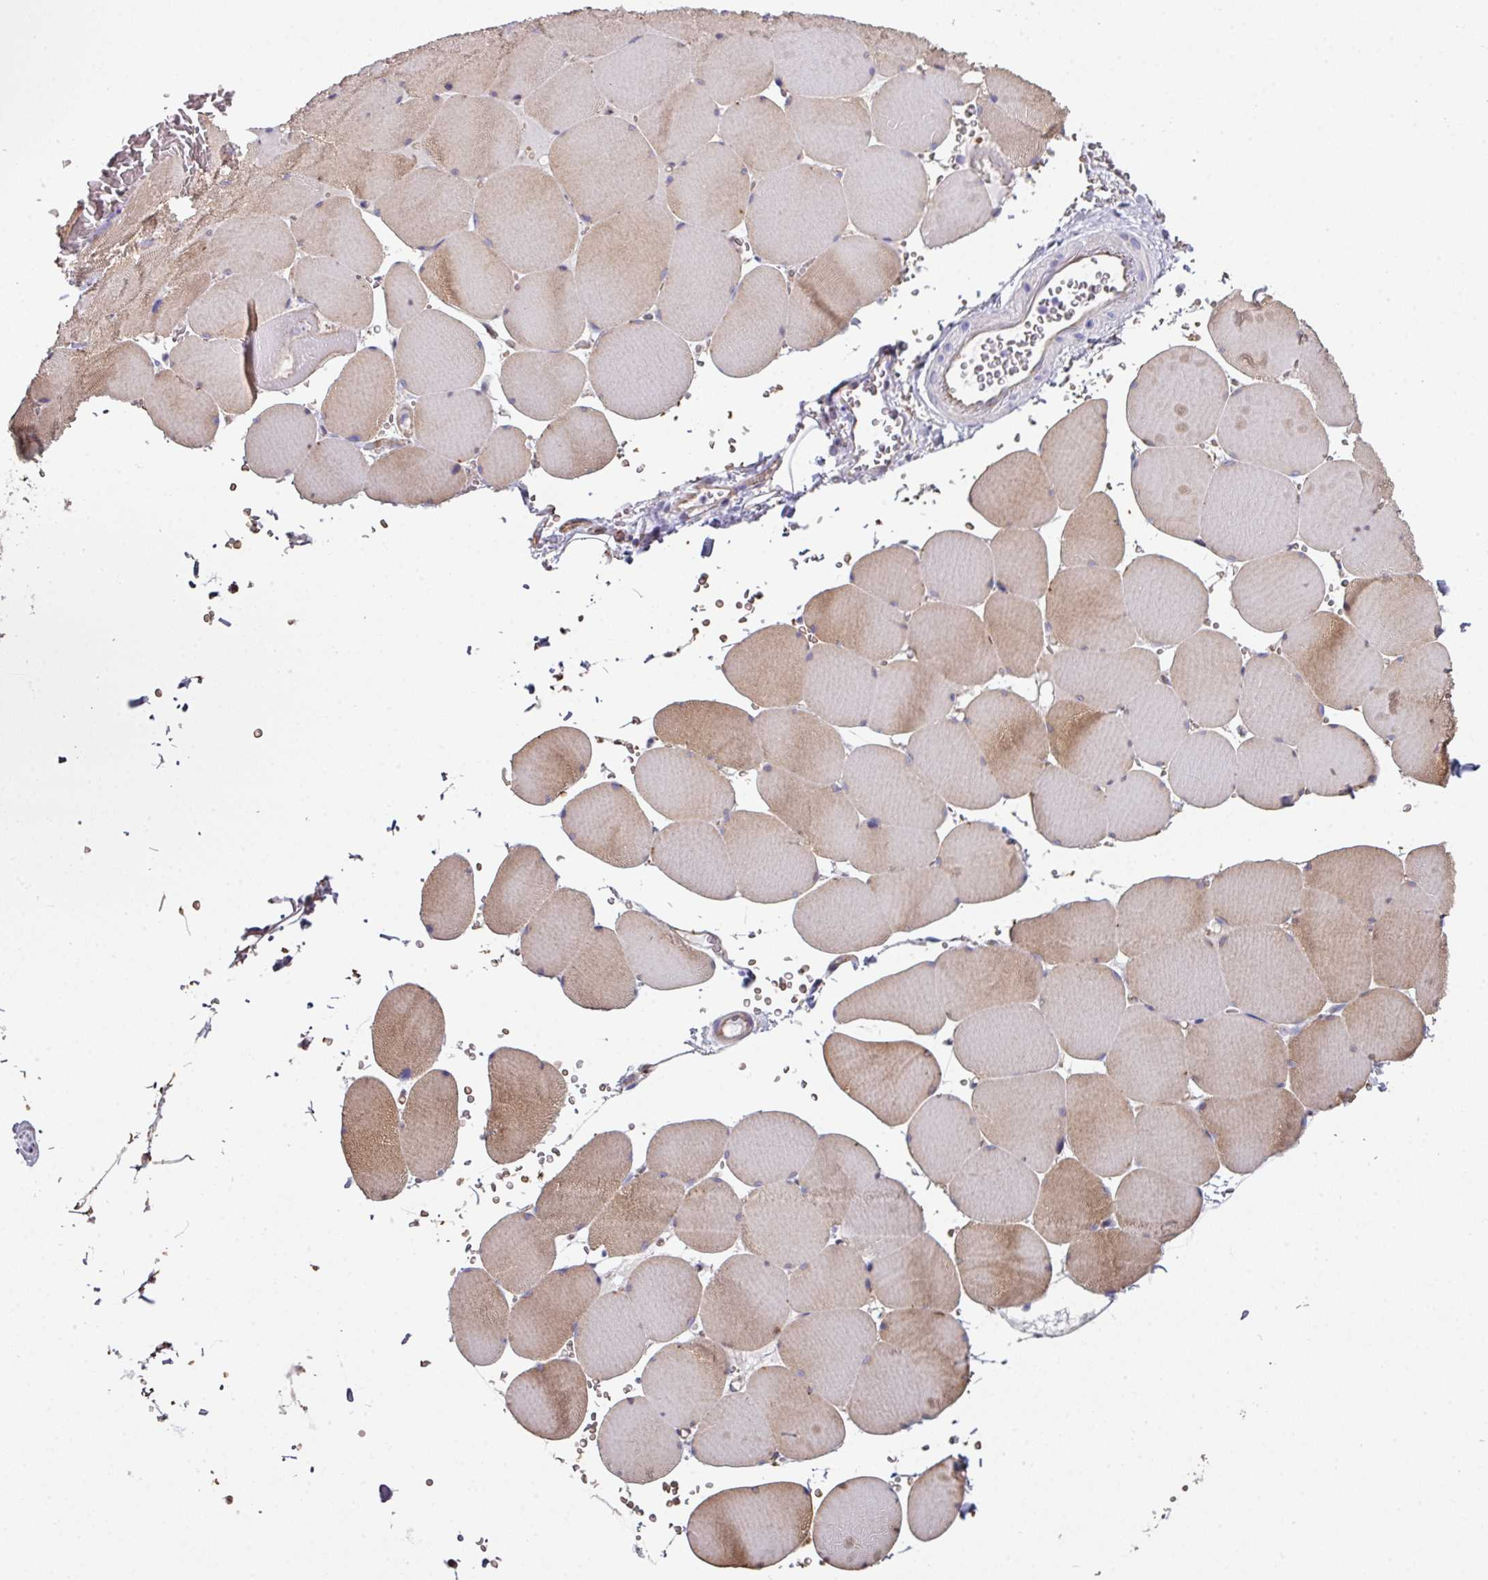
{"staining": {"intensity": "moderate", "quantity": ">75%", "location": "cytoplasmic/membranous"}, "tissue": "skeletal muscle", "cell_type": "Myocytes", "image_type": "normal", "snomed": [{"axis": "morphology", "description": "Normal tissue, NOS"}, {"axis": "topography", "description": "Skeletal muscle"}, {"axis": "topography", "description": "Head-Neck"}], "caption": "A brown stain highlights moderate cytoplasmic/membranous staining of a protein in myocytes of benign skeletal muscle. (DAB IHC, brown staining for protein, blue staining for nuclei).", "gene": "ANO9", "patient": {"sex": "male", "age": 66}}